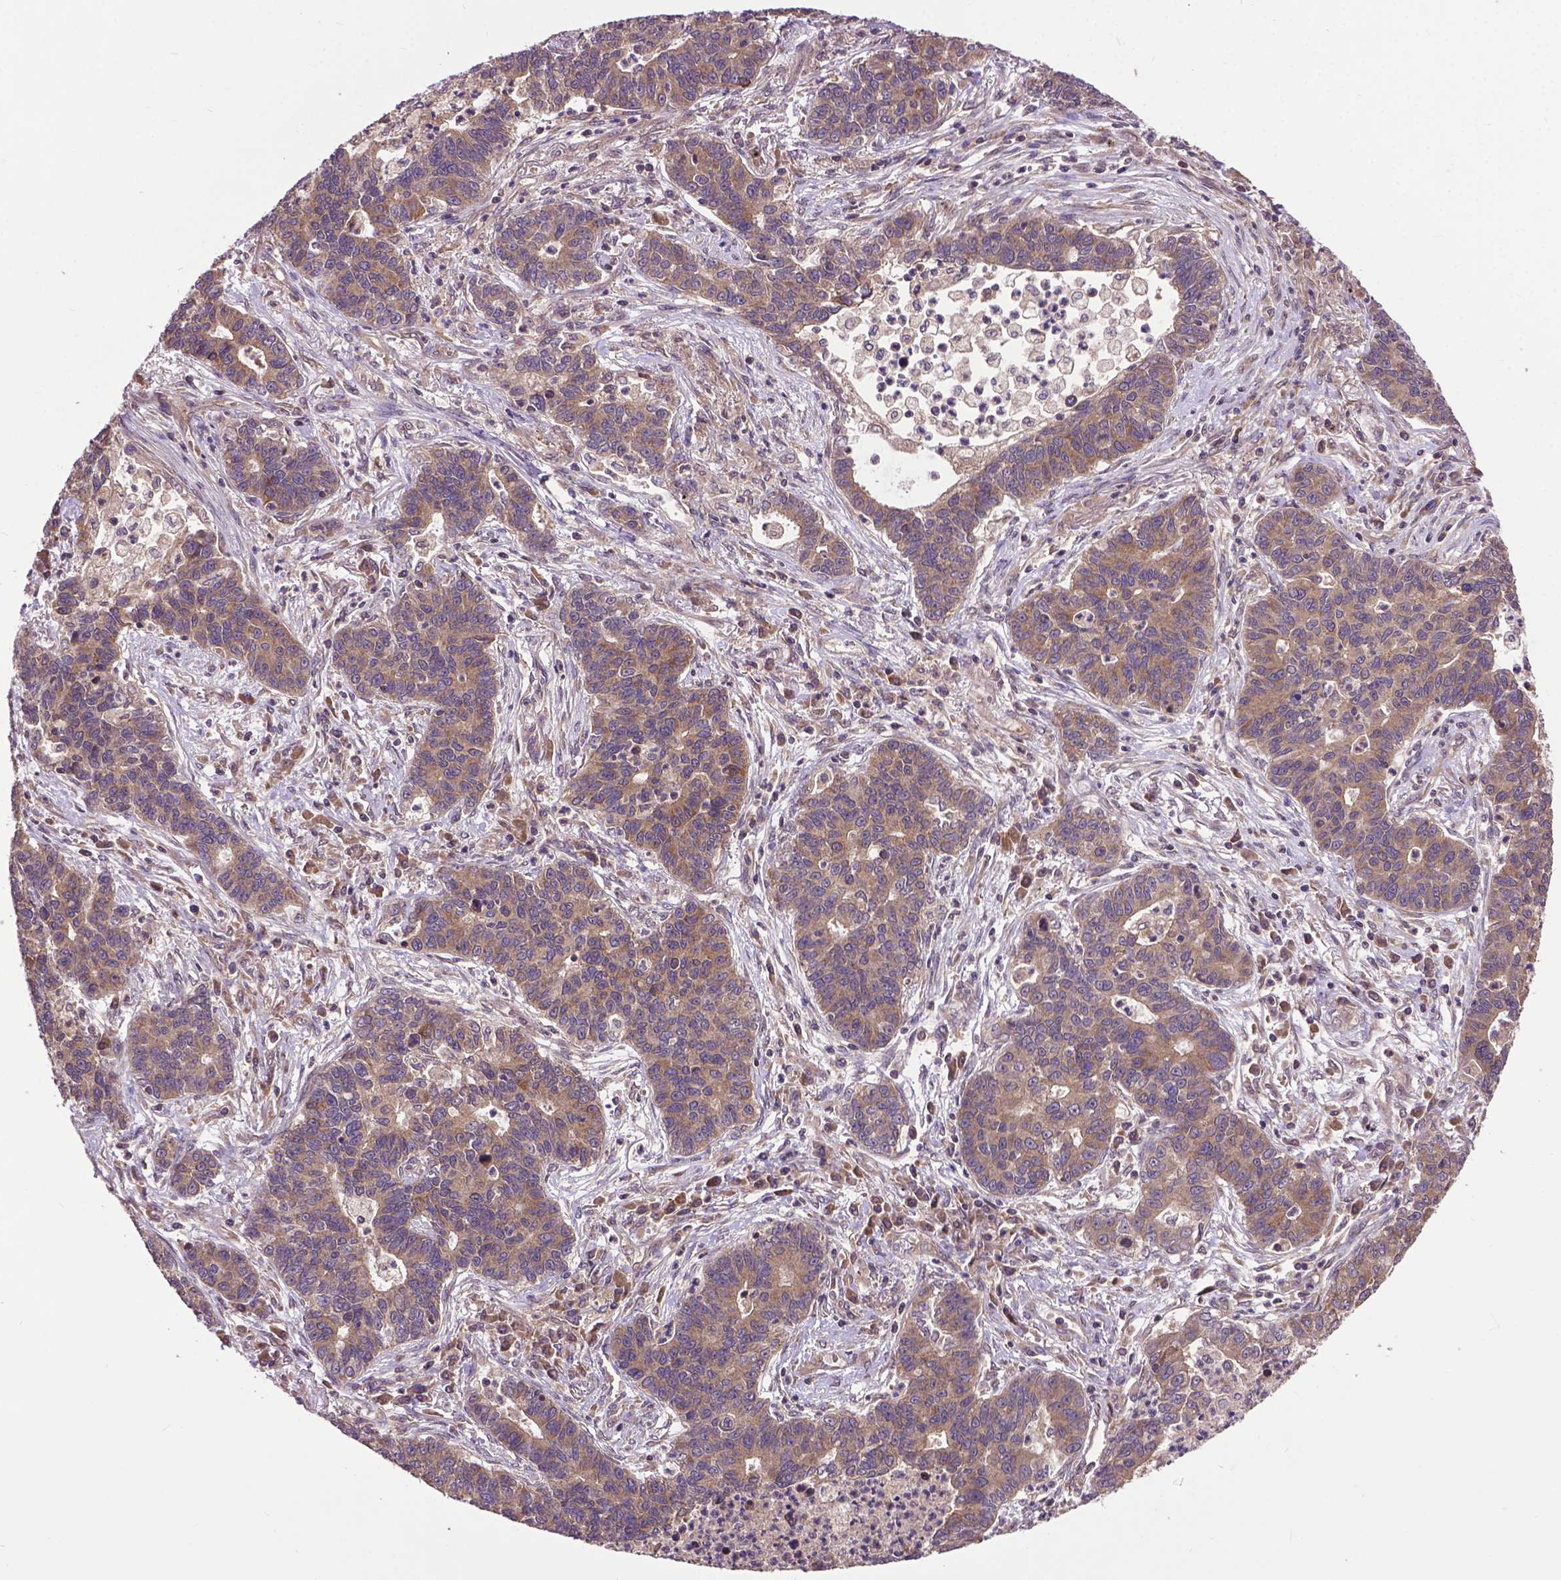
{"staining": {"intensity": "moderate", "quantity": ">75%", "location": "cytoplasmic/membranous"}, "tissue": "lung cancer", "cell_type": "Tumor cells", "image_type": "cancer", "snomed": [{"axis": "morphology", "description": "Adenocarcinoma, NOS"}, {"axis": "topography", "description": "Lung"}], "caption": "Moderate cytoplasmic/membranous positivity is appreciated in about >75% of tumor cells in lung adenocarcinoma. Immunohistochemistry (ihc) stains the protein in brown and the nuclei are stained blue.", "gene": "ZNF616", "patient": {"sex": "female", "age": 57}}